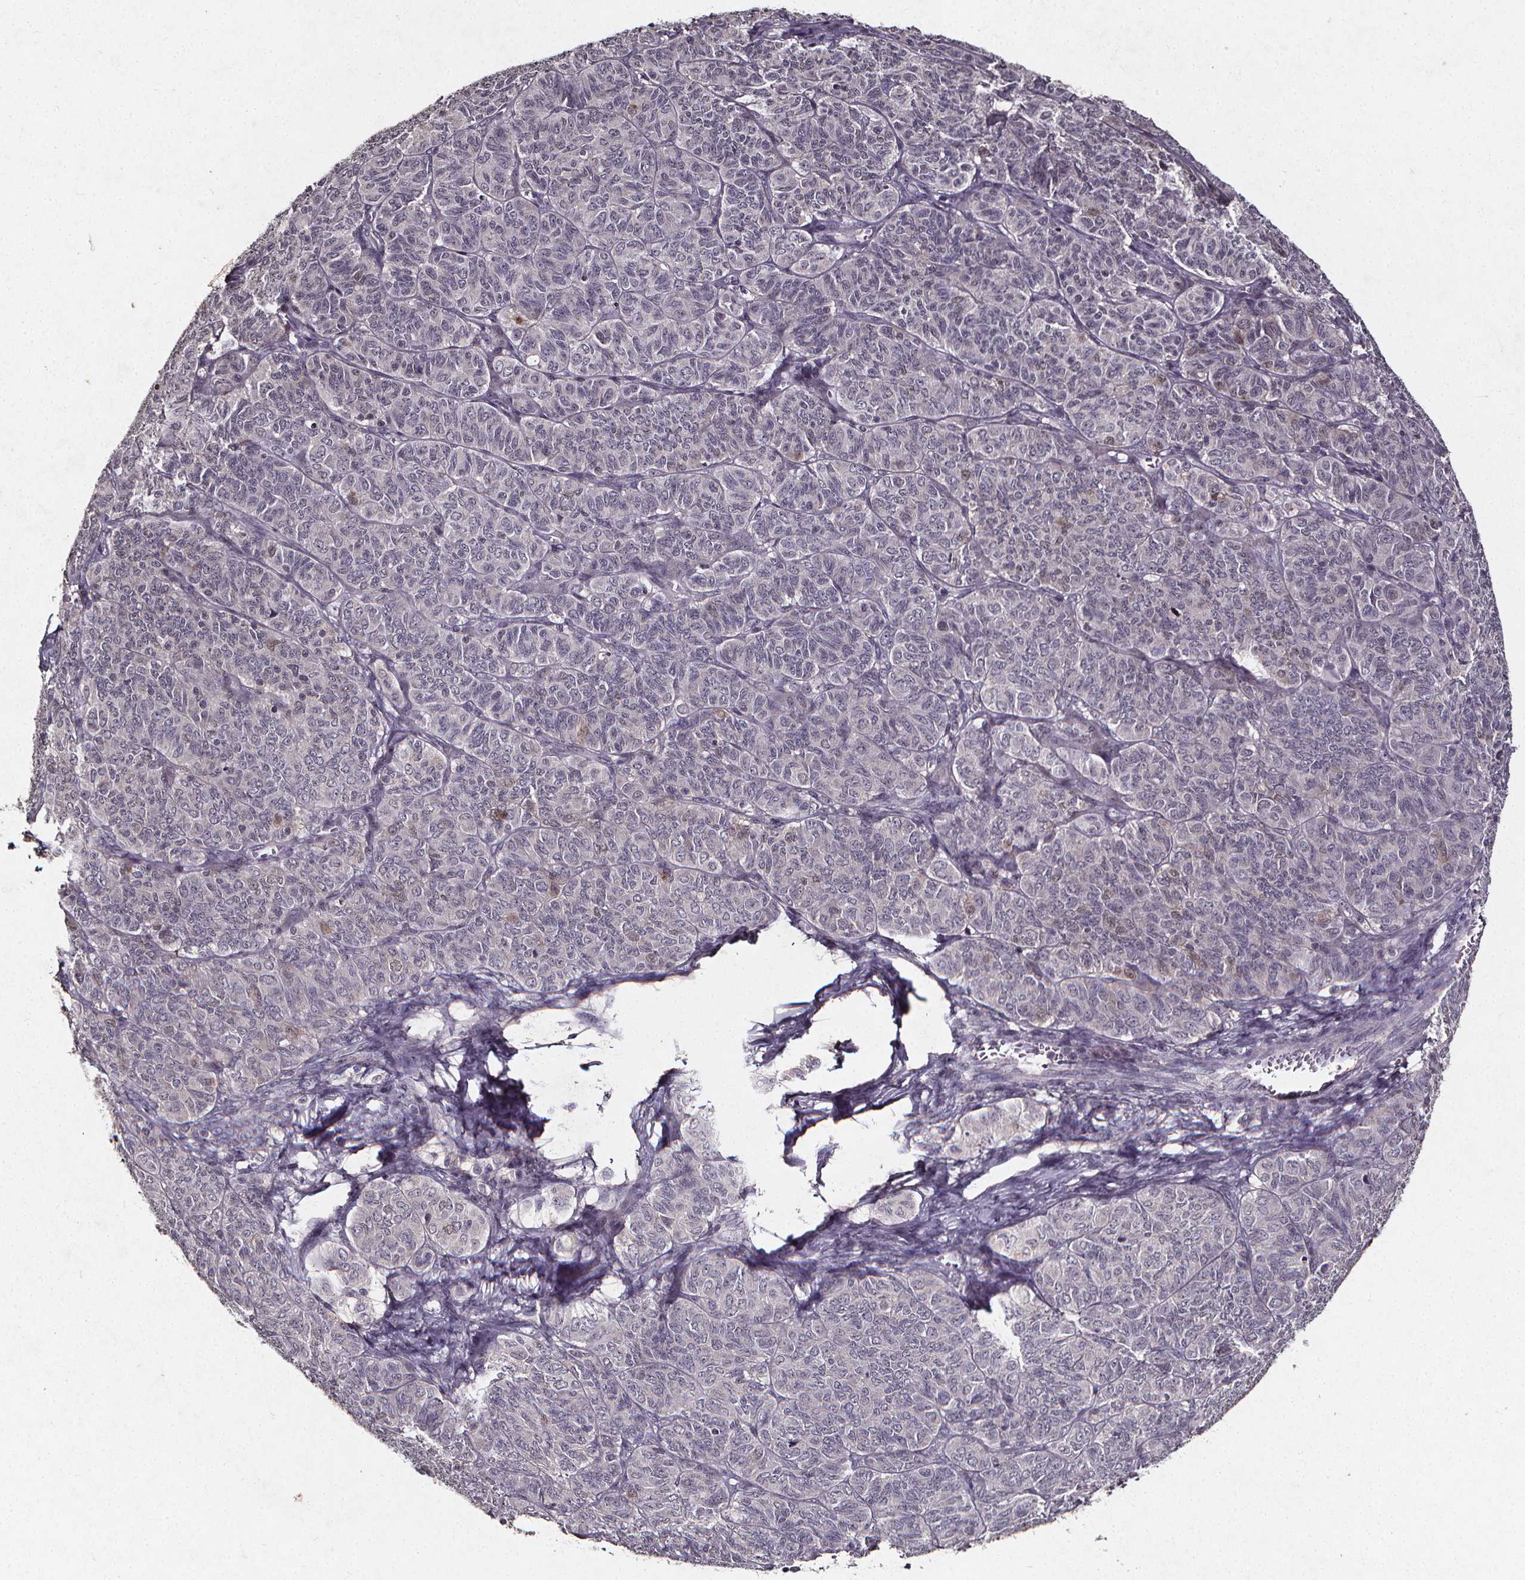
{"staining": {"intensity": "negative", "quantity": "none", "location": "none"}, "tissue": "ovarian cancer", "cell_type": "Tumor cells", "image_type": "cancer", "snomed": [{"axis": "morphology", "description": "Carcinoma, endometroid"}, {"axis": "topography", "description": "Ovary"}], "caption": "Histopathology image shows no significant protein staining in tumor cells of ovarian endometroid carcinoma. (DAB IHC visualized using brightfield microscopy, high magnification).", "gene": "SPAG8", "patient": {"sex": "female", "age": 80}}